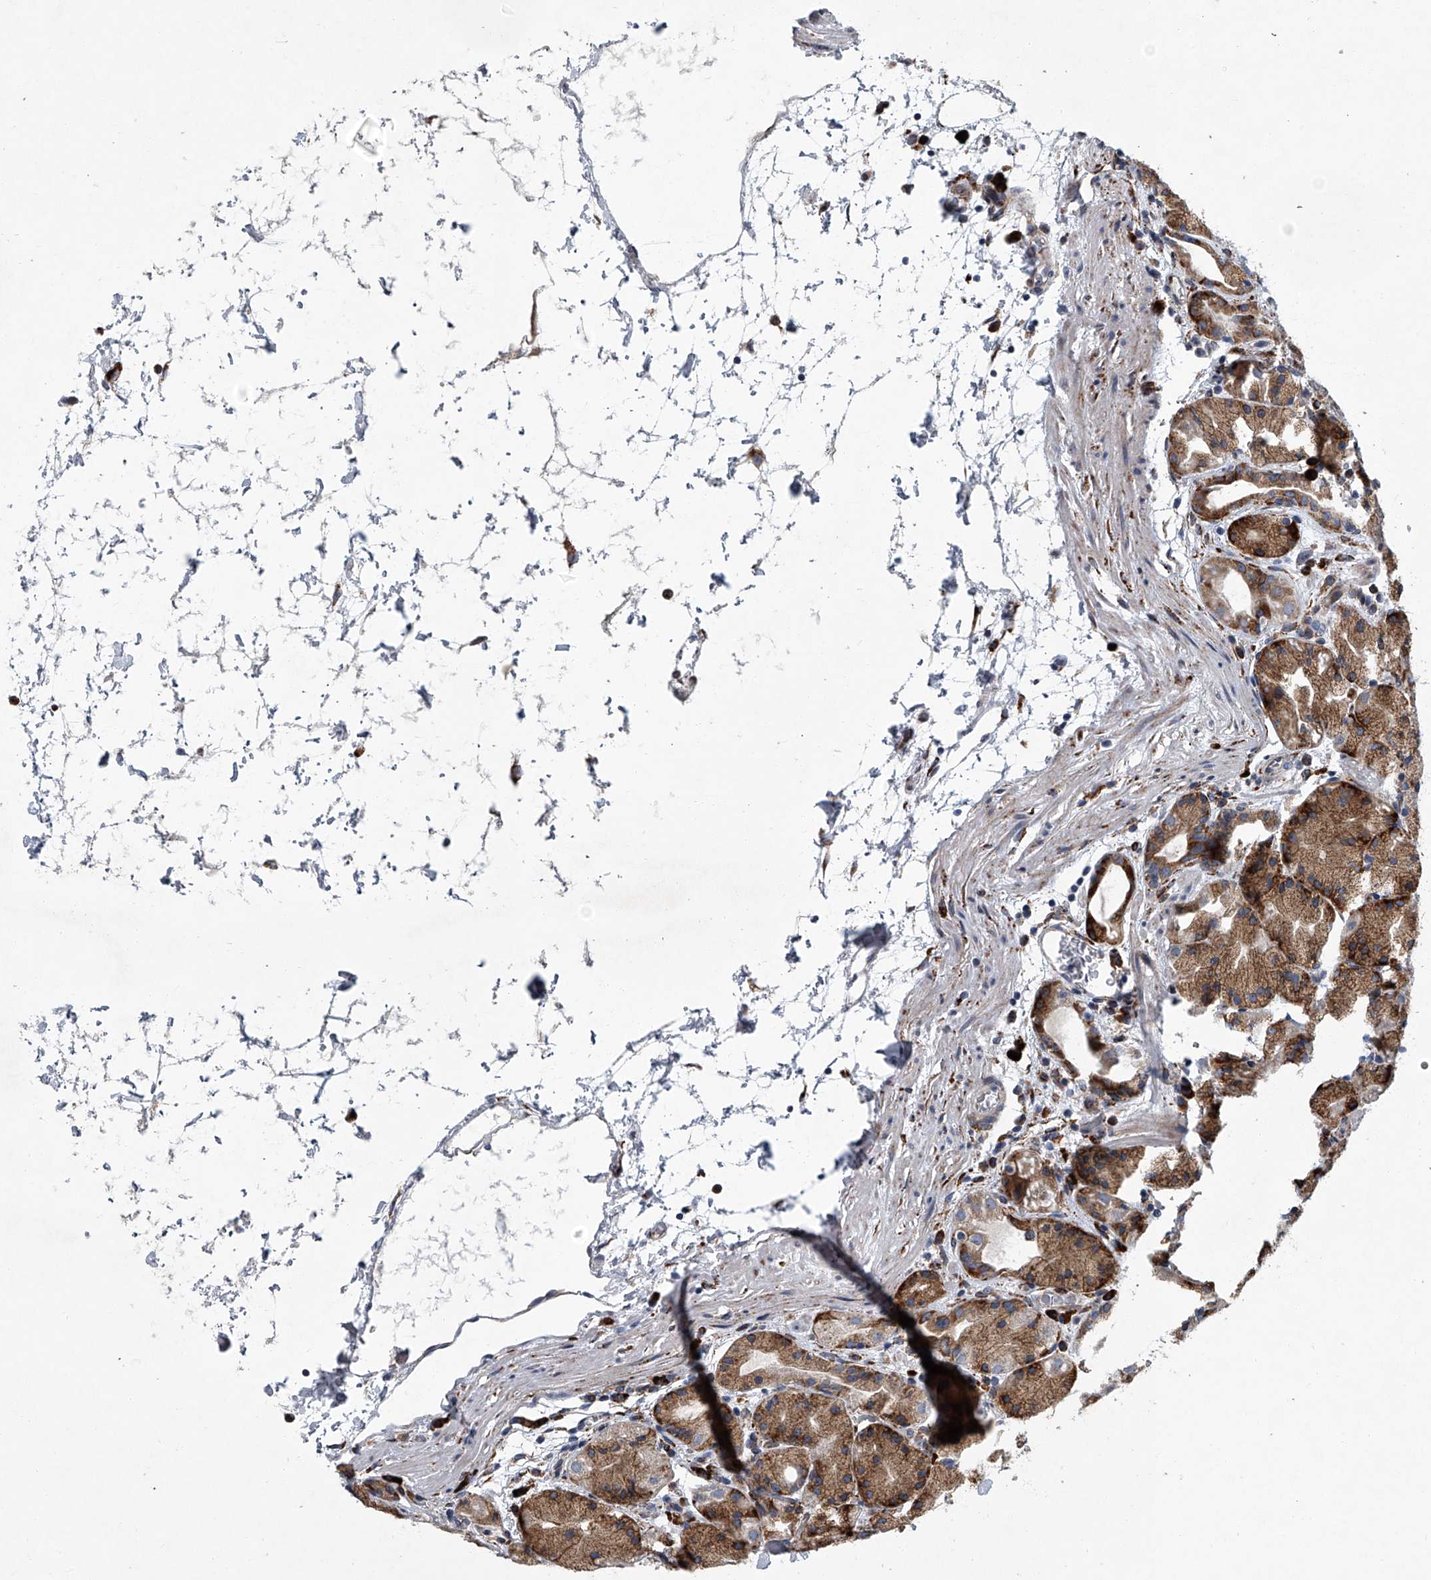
{"staining": {"intensity": "strong", "quantity": "25%-75%", "location": "cytoplasmic/membranous"}, "tissue": "stomach", "cell_type": "Glandular cells", "image_type": "normal", "snomed": [{"axis": "morphology", "description": "Normal tissue, NOS"}, {"axis": "topography", "description": "Stomach, upper"}], "caption": "Immunohistochemistry (IHC) of normal human stomach demonstrates high levels of strong cytoplasmic/membranous positivity in about 25%-75% of glandular cells.", "gene": "TMEM63C", "patient": {"sex": "male", "age": 48}}